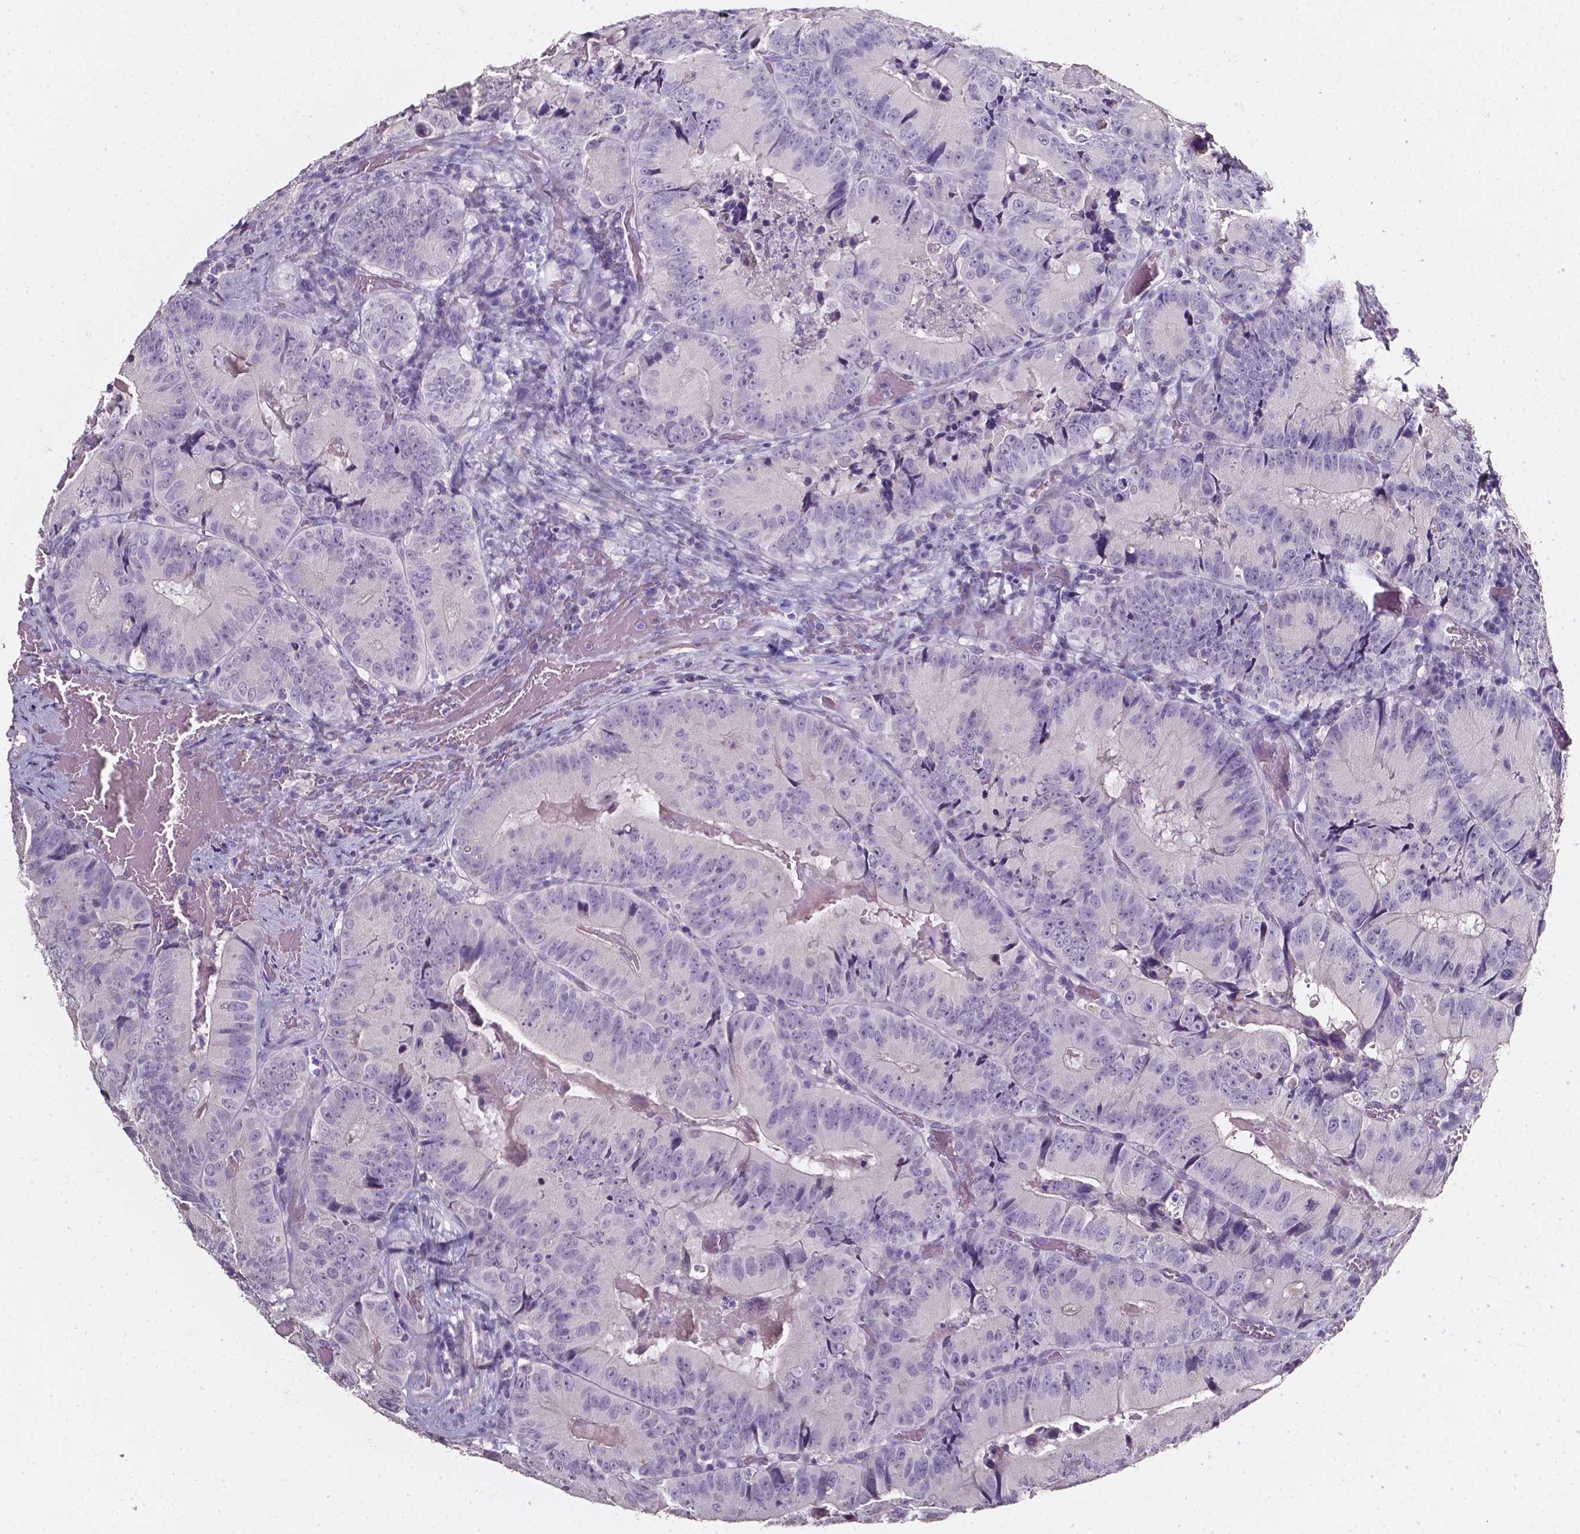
{"staining": {"intensity": "negative", "quantity": "none", "location": "none"}, "tissue": "colorectal cancer", "cell_type": "Tumor cells", "image_type": "cancer", "snomed": [{"axis": "morphology", "description": "Adenocarcinoma, NOS"}, {"axis": "topography", "description": "Colon"}], "caption": "DAB (3,3'-diaminobenzidine) immunohistochemical staining of human colorectal cancer (adenocarcinoma) demonstrates no significant positivity in tumor cells.", "gene": "AKR1B10", "patient": {"sex": "female", "age": 86}}